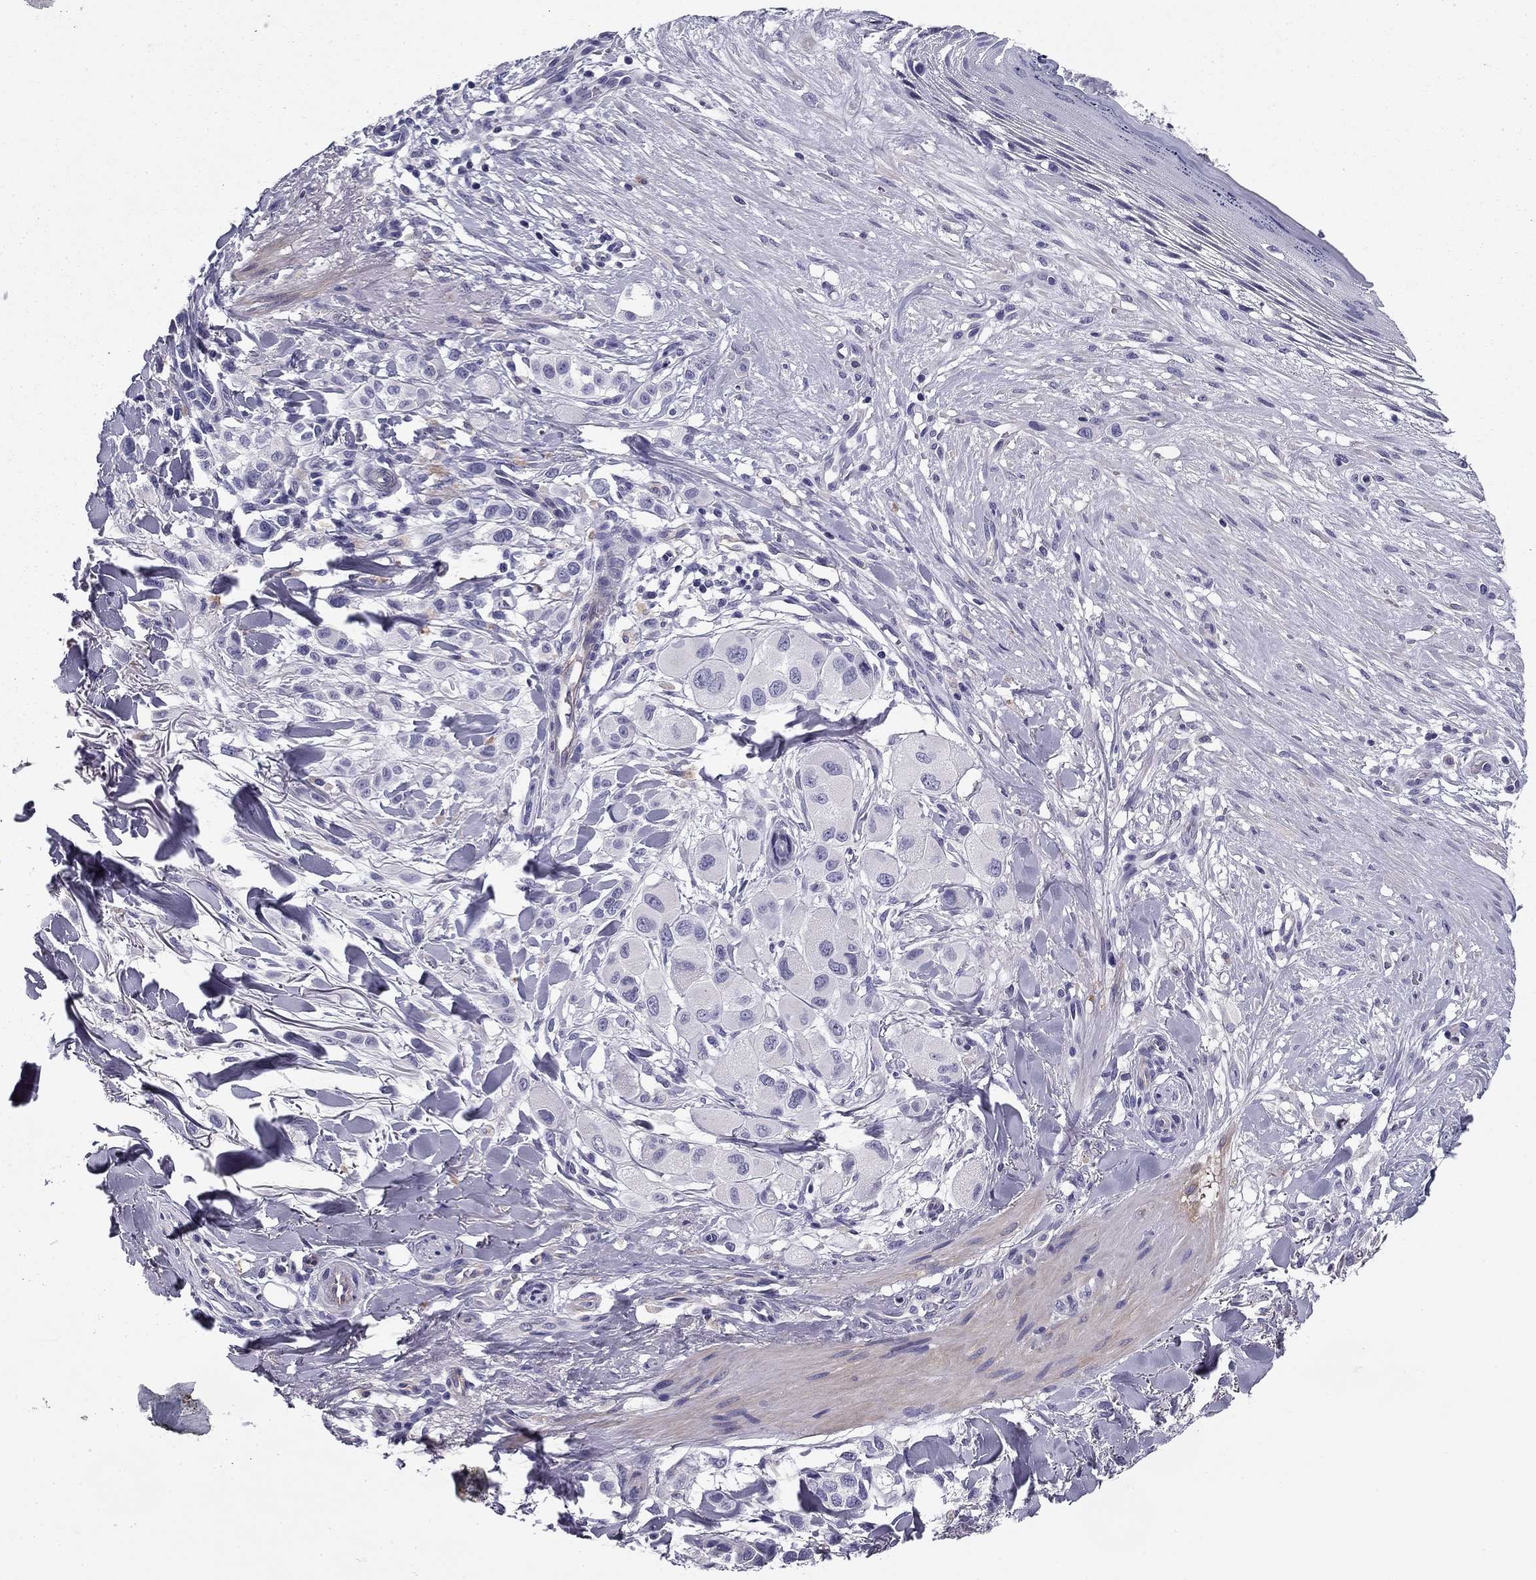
{"staining": {"intensity": "negative", "quantity": "none", "location": "none"}, "tissue": "melanoma", "cell_type": "Tumor cells", "image_type": "cancer", "snomed": [{"axis": "morphology", "description": "Malignant melanoma, NOS"}, {"axis": "topography", "description": "Skin"}], "caption": "Image shows no protein positivity in tumor cells of malignant melanoma tissue.", "gene": "FLNC", "patient": {"sex": "male", "age": 57}}